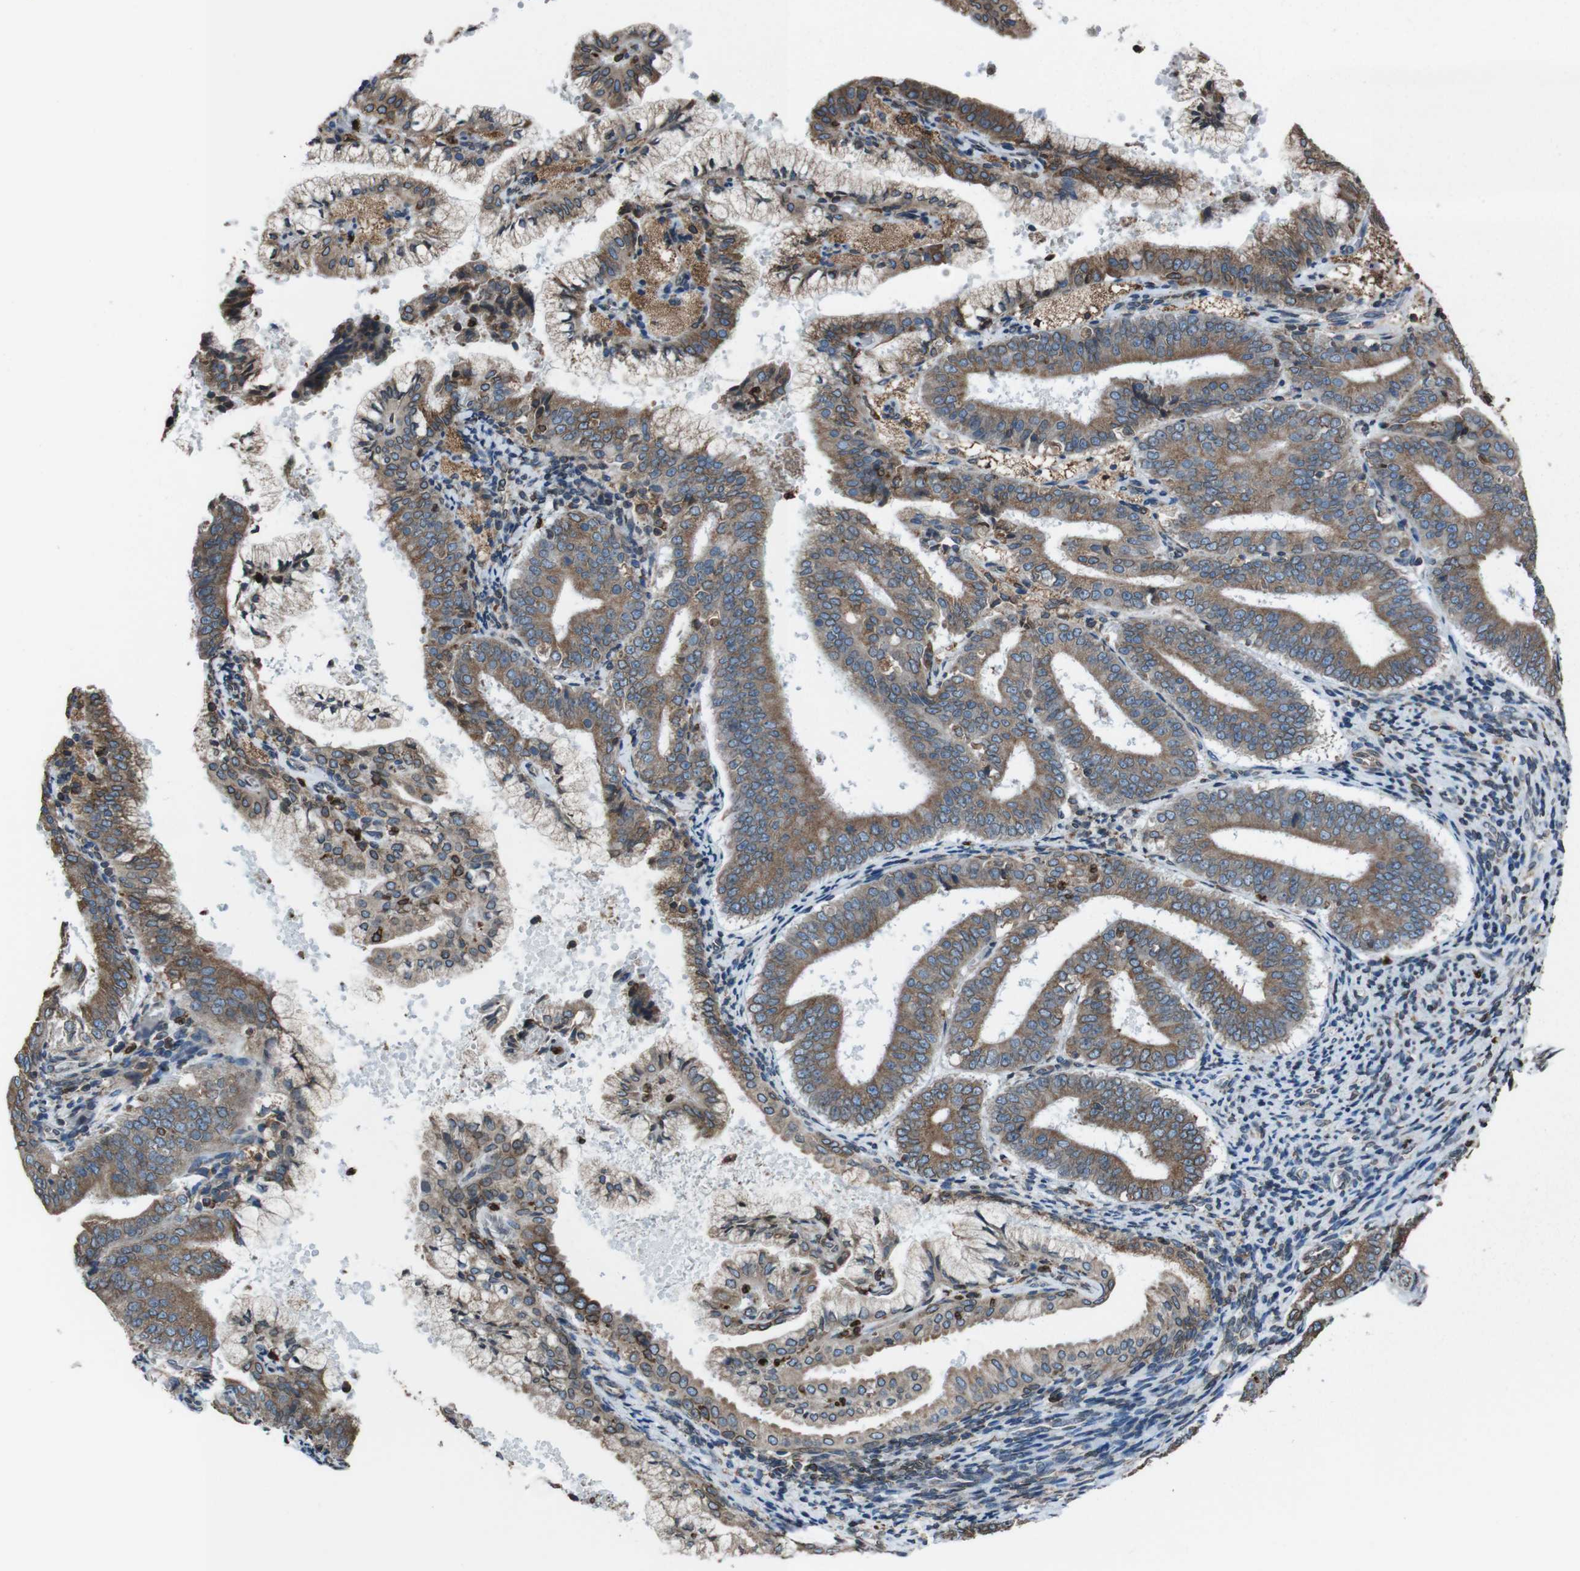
{"staining": {"intensity": "moderate", "quantity": ">75%", "location": "cytoplasmic/membranous"}, "tissue": "endometrial cancer", "cell_type": "Tumor cells", "image_type": "cancer", "snomed": [{"axis": "morphology", "description": "Adenocarcinoma, NOS"}, {"axis": "topography", "description": "Endometrium"}], "caption": "A photomicrograph of endometrial cancer (adenocarcinoma) stained for a protein reveals moderate cytoplasmic/membranous brown staining in tumor cells.", "gene": "APMAP", "patient": {"sex": "female", "age": 63}}